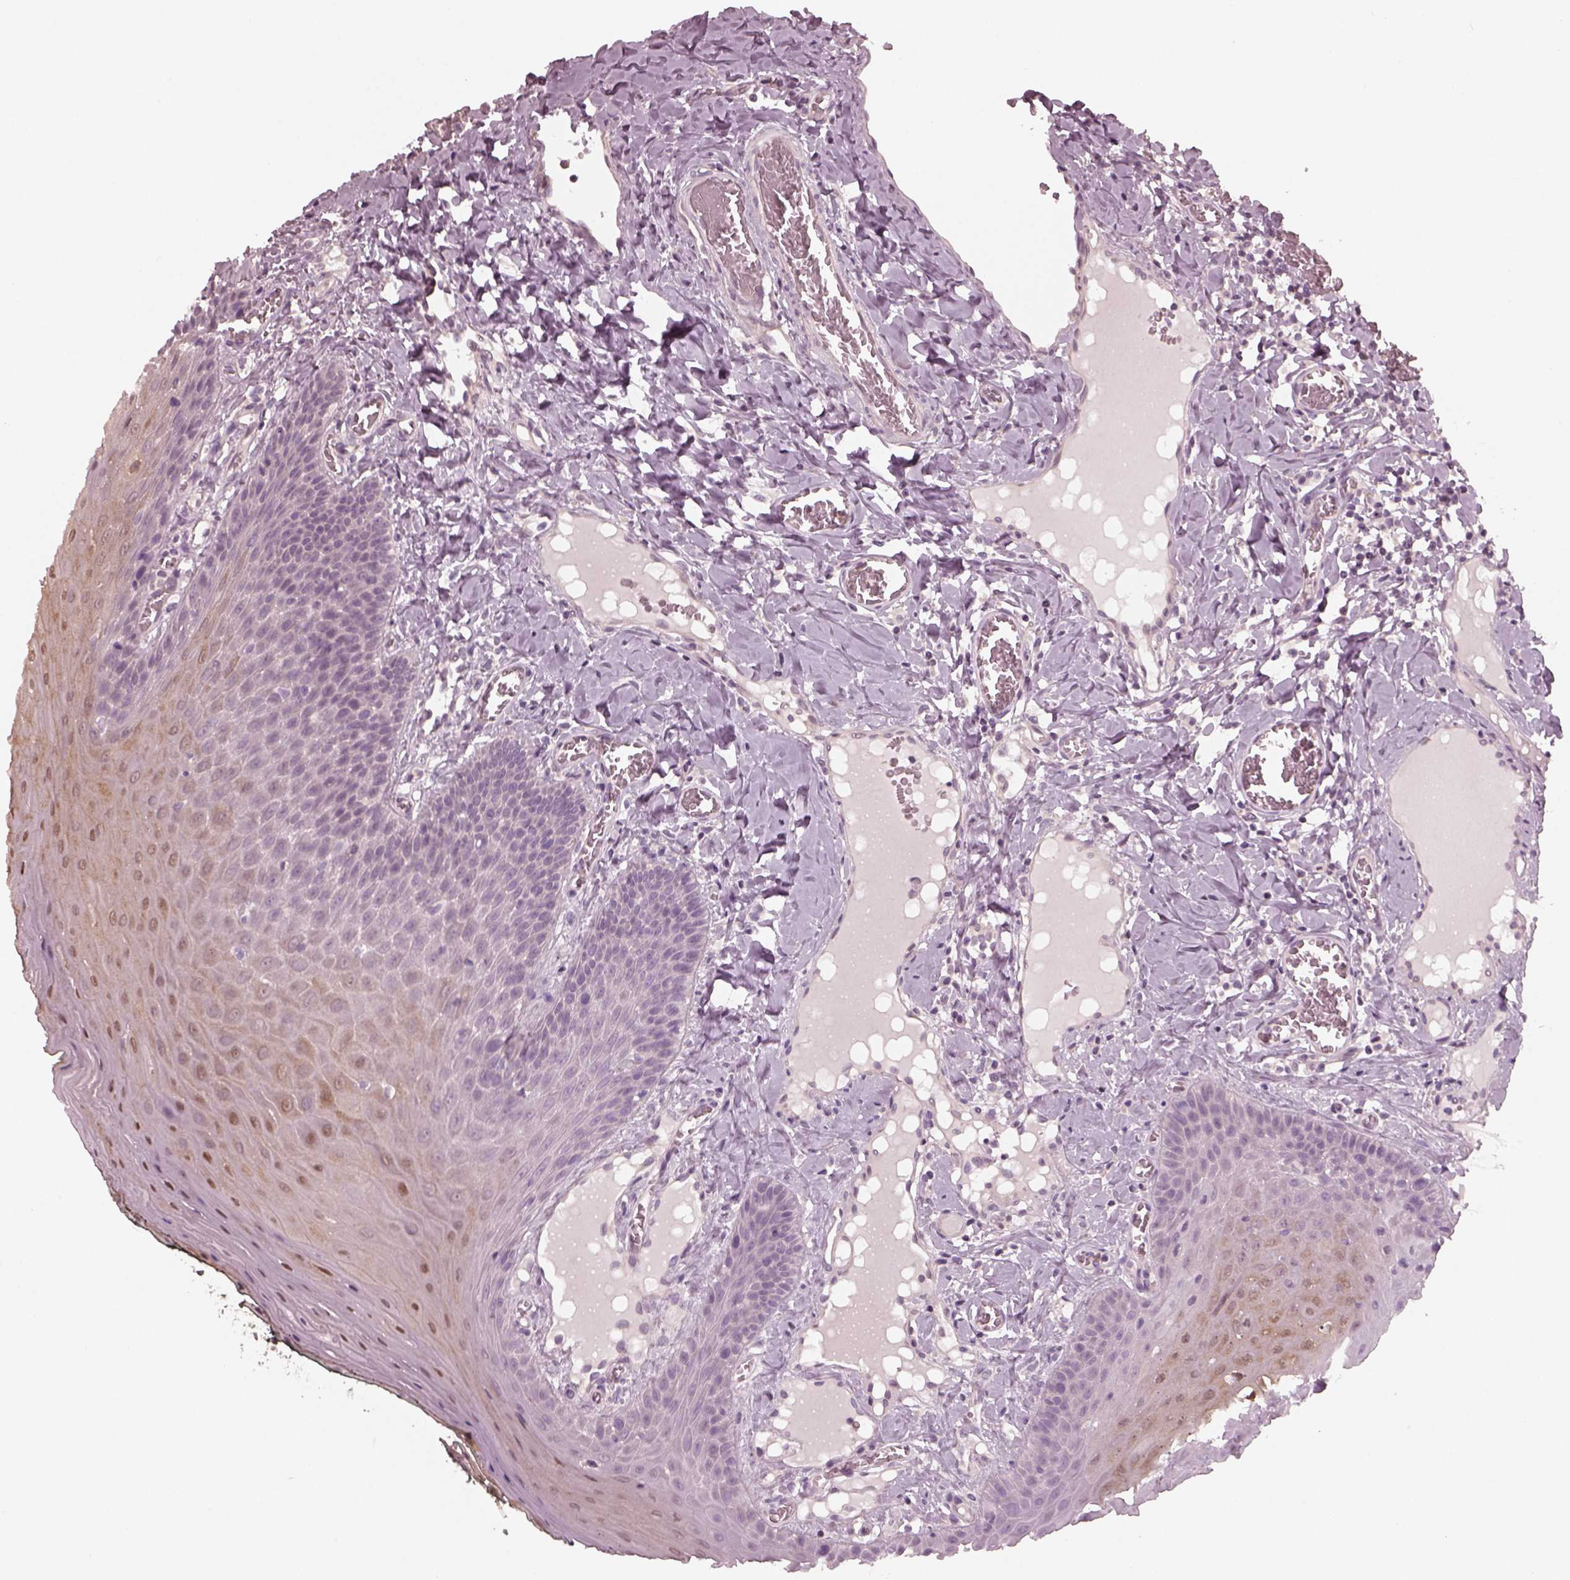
{"staining": {"intensity": "weak", "quantity": "<25%", "location": "nuclear"}, "tissue": "oral mucosa", "cell_type": "Squamous epithelial cells", "image_type": "normal", "snomed": [{"axis": "morphology", "description": "Normal tissue, NOS"}, {"axis": "topography", "description": "Oral tissue"}], "caption": "A photomicrograph of oral mucosa stained for a protein shows no brown staining in squamous epithelial cells. (Immunohistochemistry, brightfield microscopy, high magnification).", "gene": "CHIT1", "patient": {"sex": "male", "age": 9}}